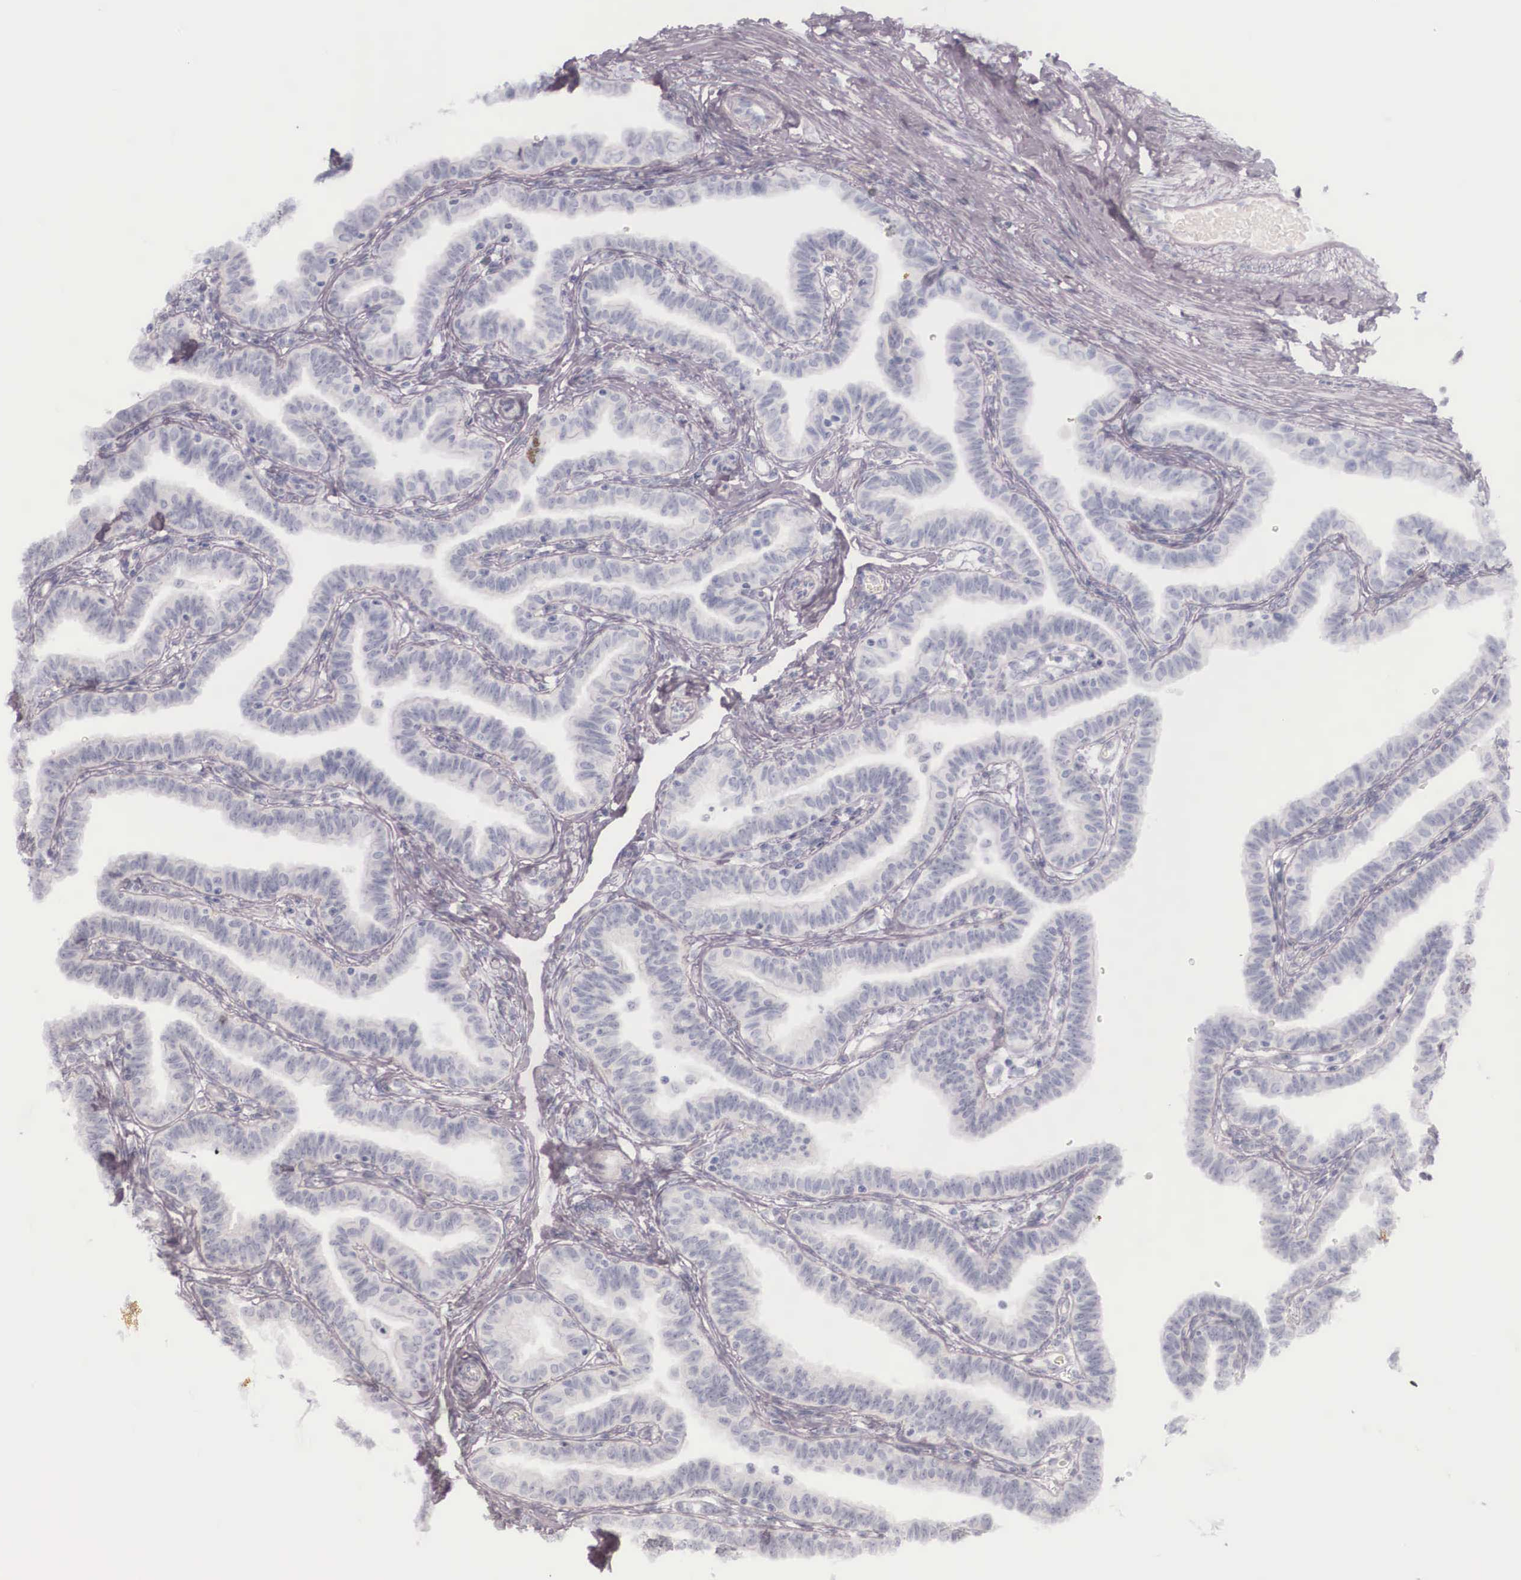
{"staining": {"intensity": "negative", "quantity": "none", "location": "none"}, "tissue": "fallopian tube", "cell_type": "Glandular cells", "image_type": "normal", "snomed": [{"axis": "morphology", "description": "Normal tissue, NOS"}, {"axis": "topography", "description": "Fallopian tube"}], "caption": "Normal fallopian tube was stained to show a protein in brown. There is no significant staining in glandular cells.", "gene": "KRT14", "patient": {"sex": "female", "age": 41}}